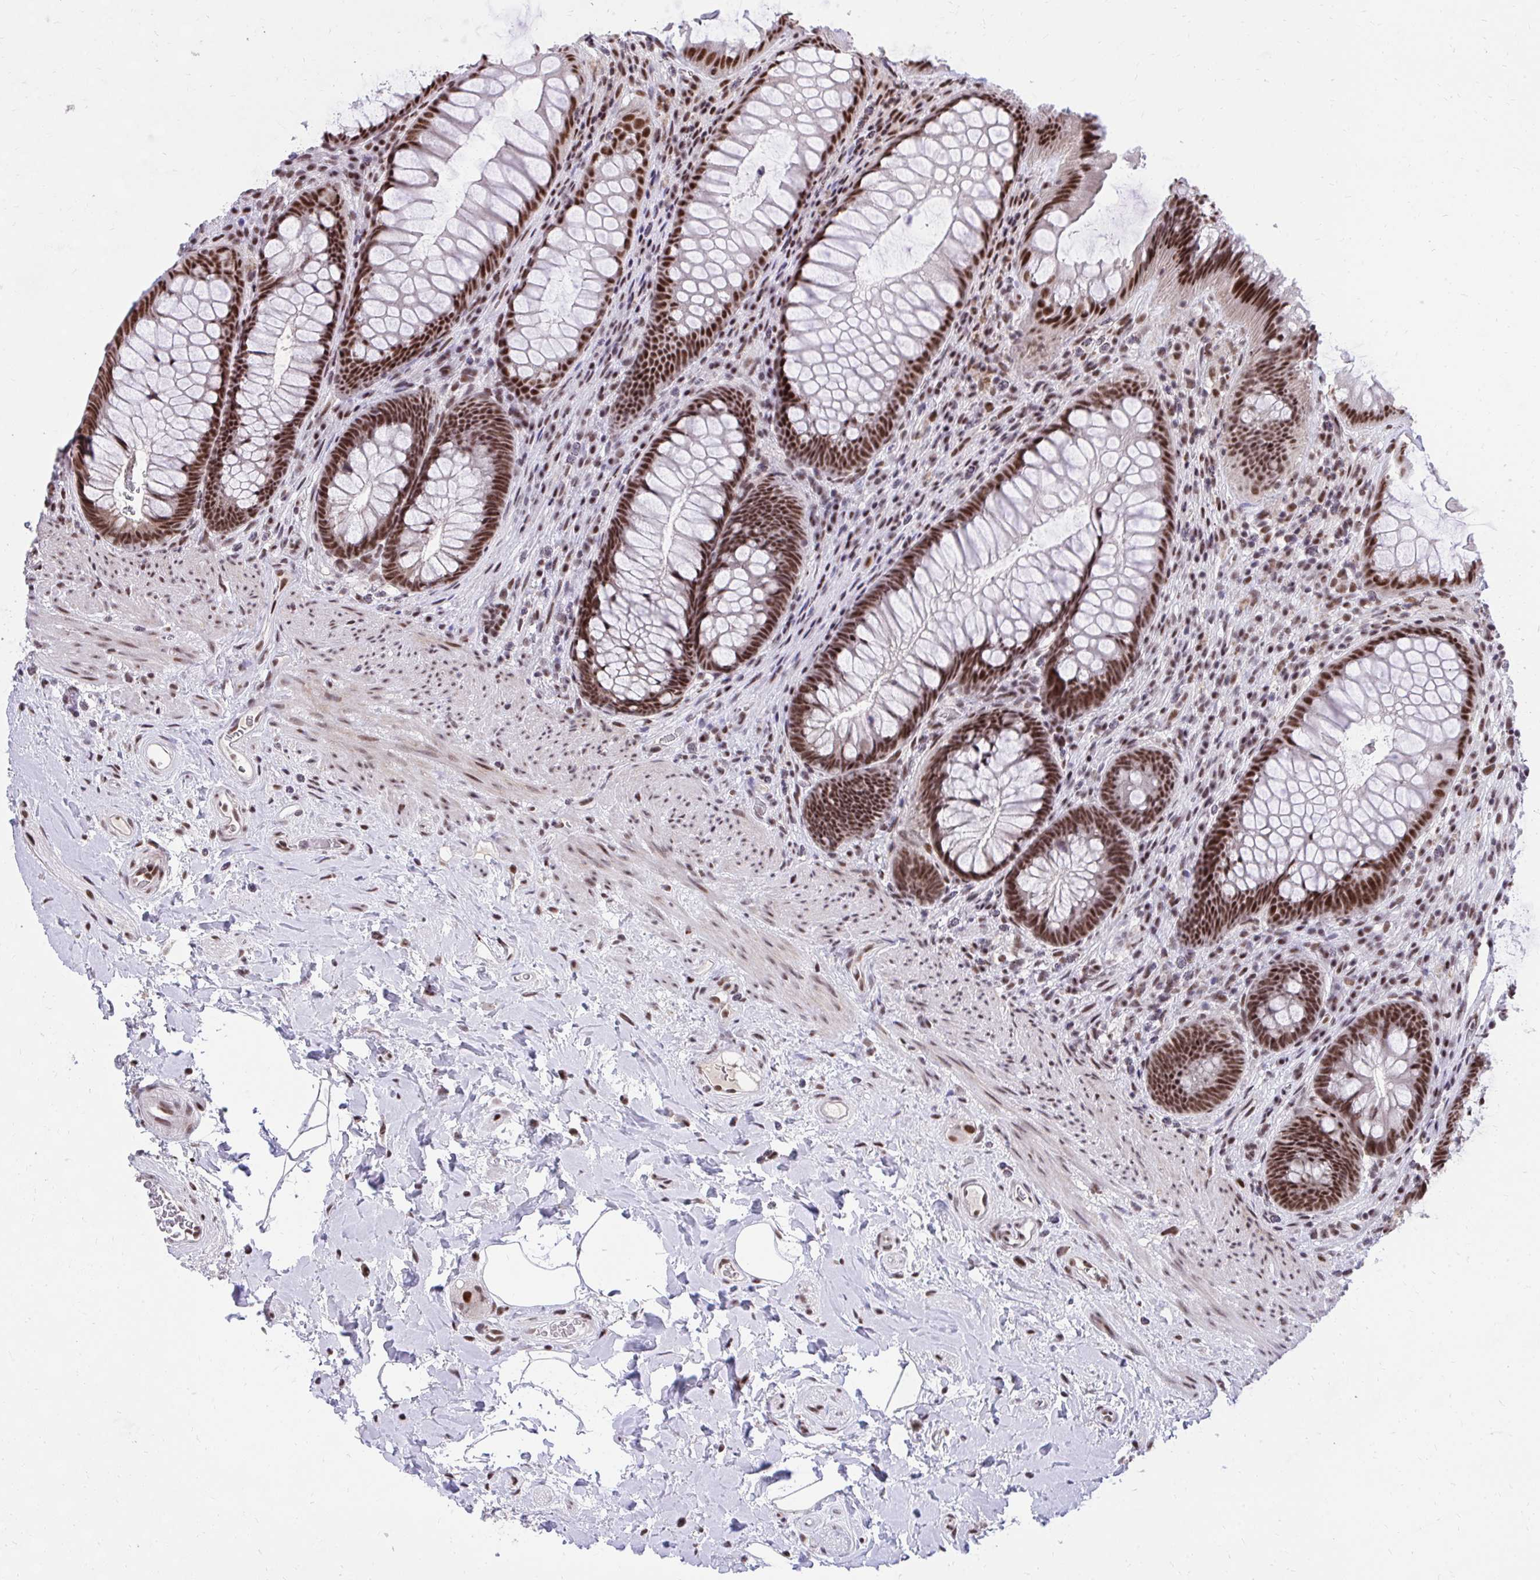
{"staining": {"intensity": "strong", "quantity": ">75%", "location": "nuclear"}, "tissue": "rectum", "cell_type": "Glandular cells", "image_type": "normal", "snomed": [{"axis": "morphology", "description": "Normal tissue, NOS"}, {"axis": "topography", "description": "Rectum"}], "caption": "Immunohistochemical staining of unremarkable human rectum demonstrates high levels of strong nuclear expression in approximately >75% of glandular cells.", "gene": "SYNE4", "patient": {"sex": "male", "age": 53}}